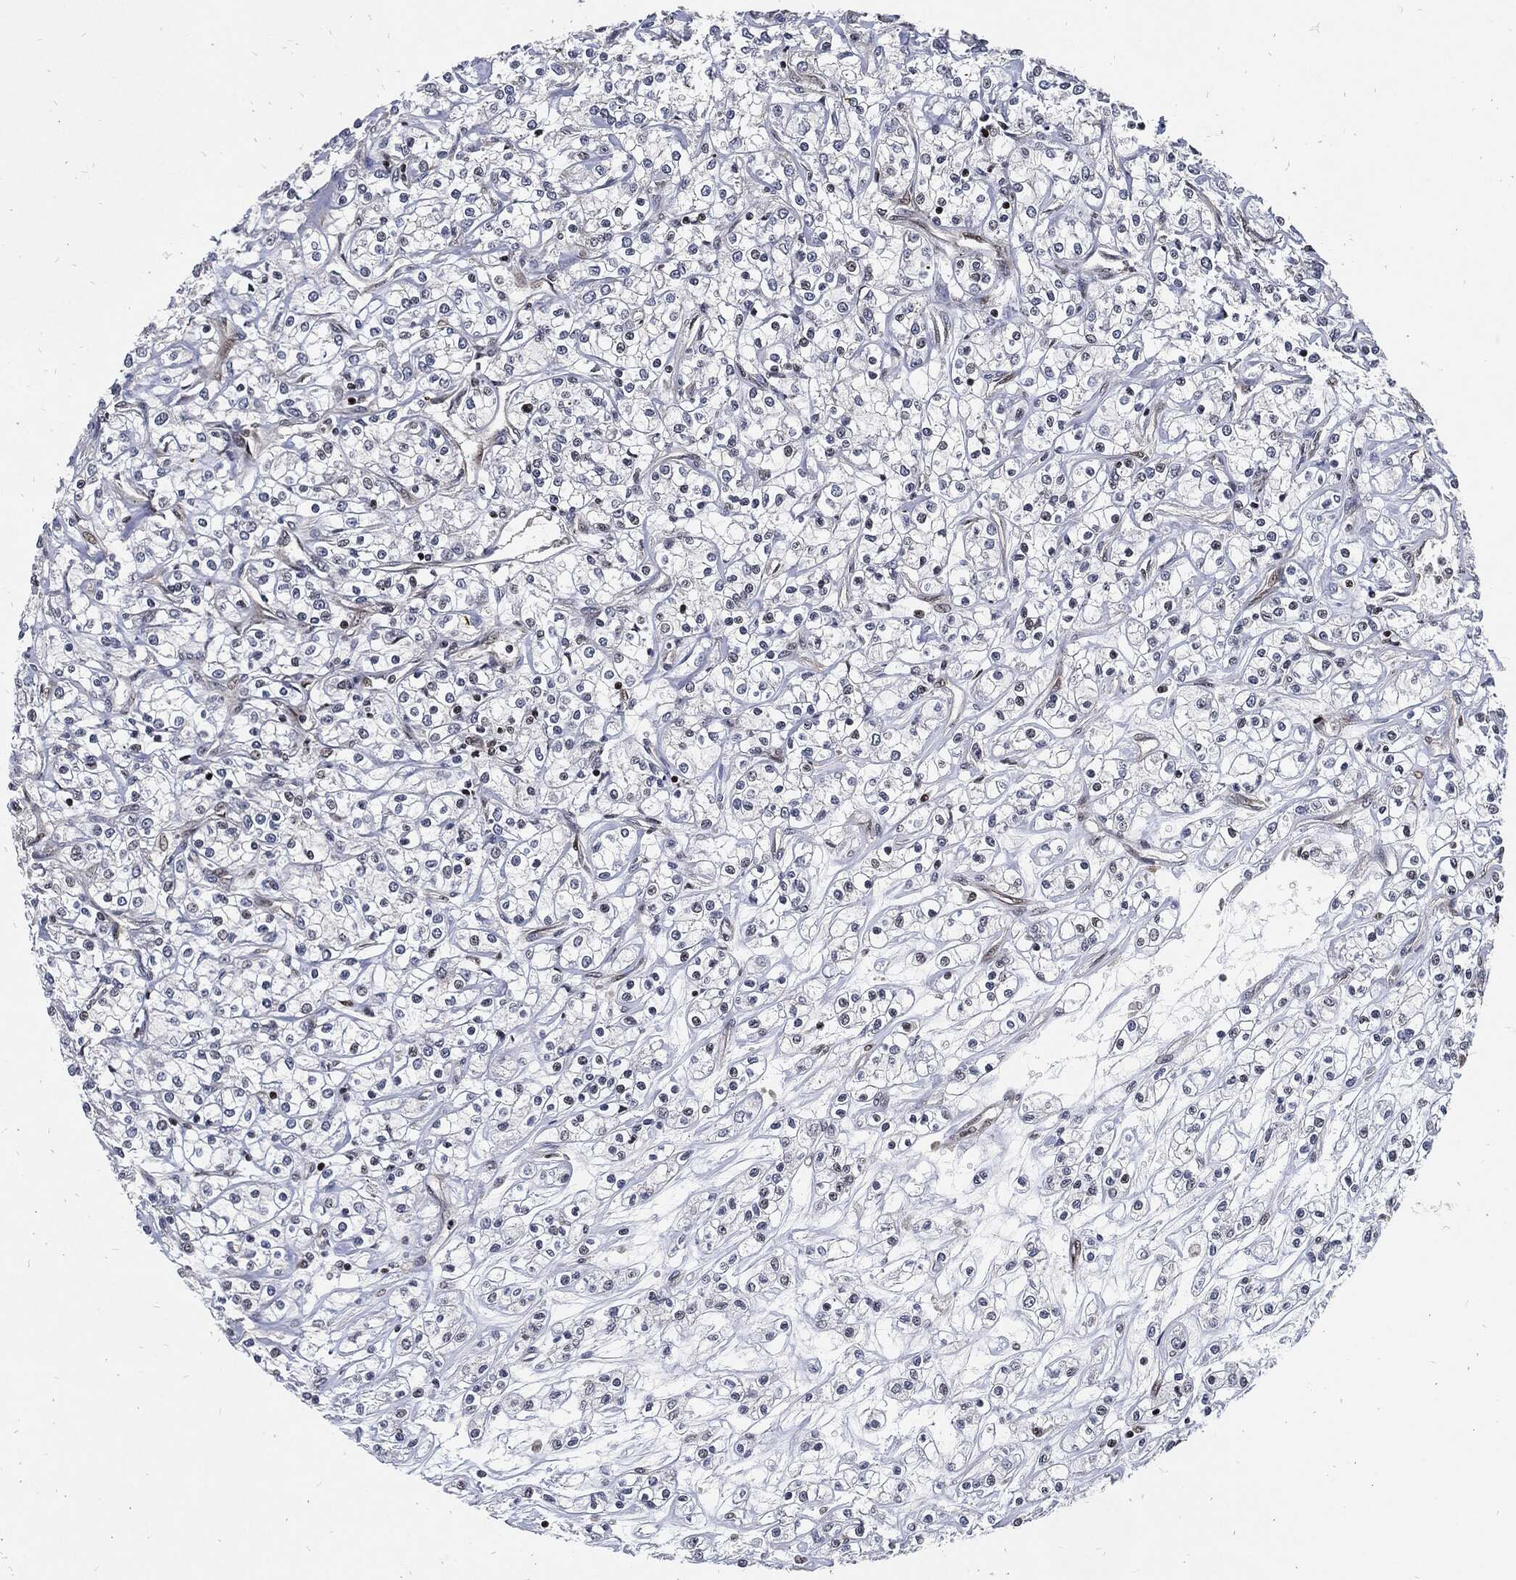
{"staining": {"intensity": "negative", "quantity": "none", "location": "none"}, "tissue": "renal cancer", "cell_type": "Tumor cells", "image_type": "cancer", "snomed": [{"axis": "morphology", "description": "Adenocarcinoma, NOS"}, {"axis": "topography", "description": "Kidney"}], "caption": "An IHC image of renal cancer is shown. There is no staining in tumor cells of renal cancer. Nuclei are stained in blue.", "gene": "ZNF775", "patient": {"sex": "female", "age": 59}}